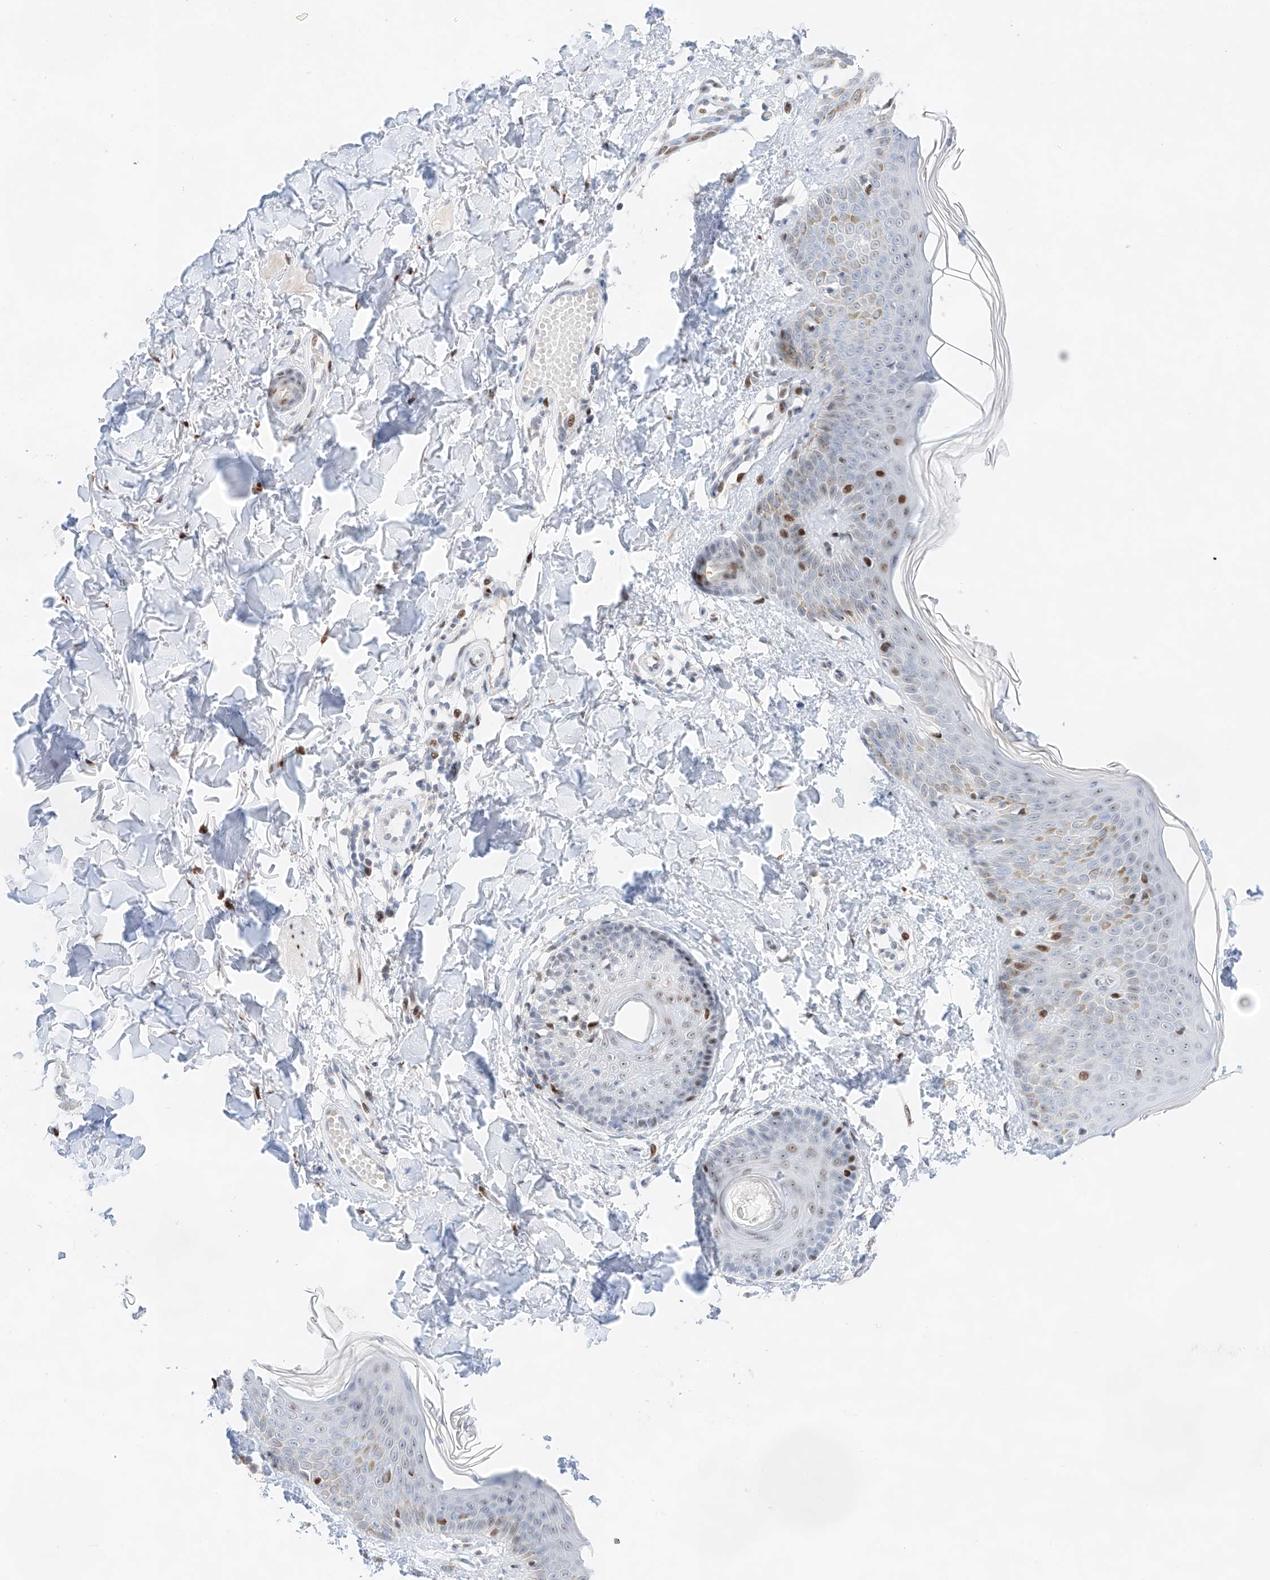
{"staining": {"intensity": "moderate", "quantity": ">75%", "location": "nuclear"}, "tissue": "skin", "cell_type": "Fibroblasts", "image_type": "normal", "snomed": [{"axis": "morphology", "description": "Normal tissue, NOS"}, {"axis": "topography", "description": "Skin"}], "caption": "The image shows staining of unremarkable skin, revealing moderate nuclear protein expression (brown color) within fibroblasts.", "gene": "NT5C3B", "patient": {"sex": "male", "age": 37}}